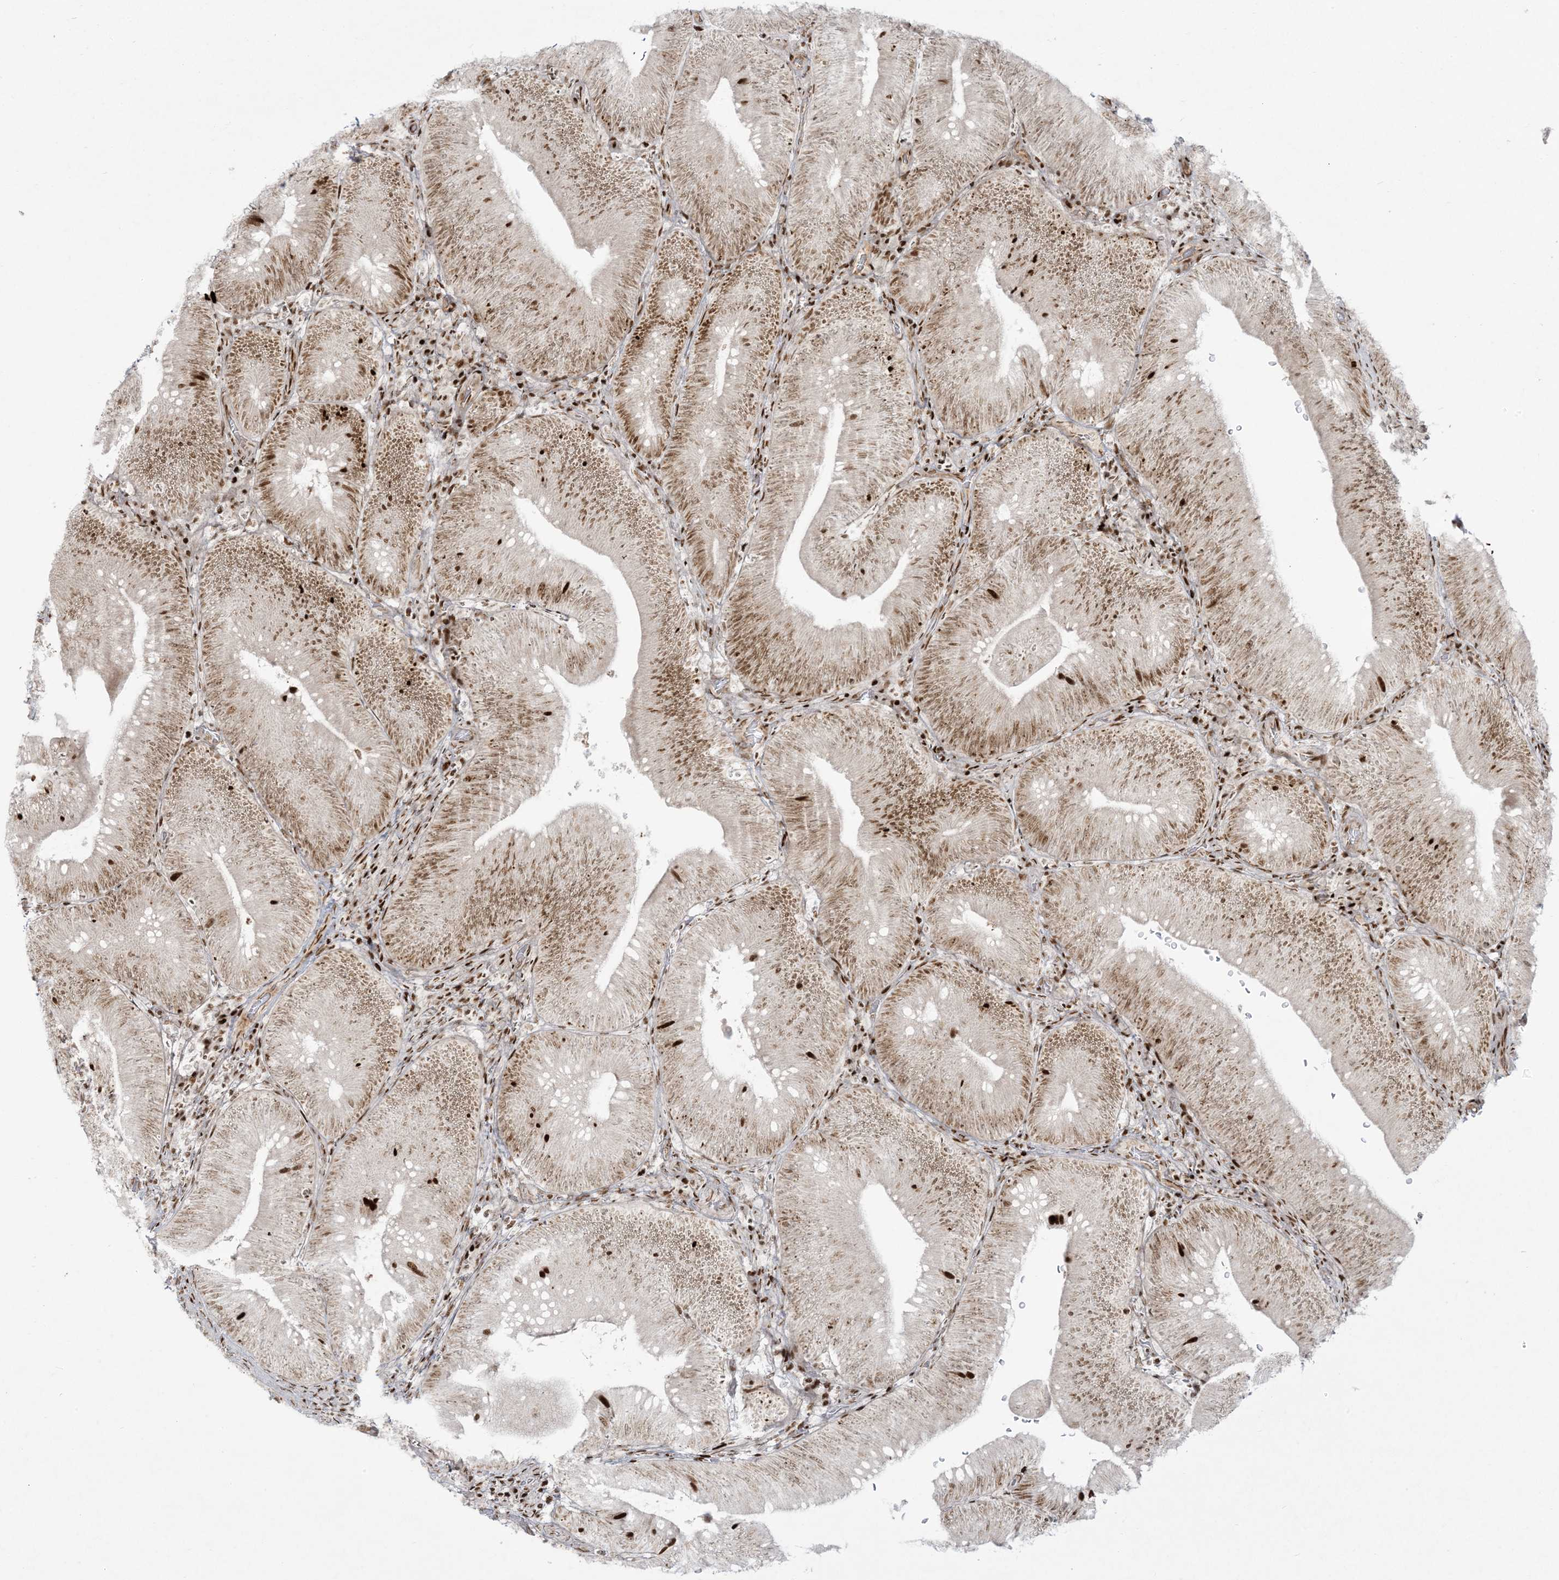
{"staining": {"intensity": "moderate", "quantity": ">75%", "location": "nuclear"}, "tissue": "colorectal cancer", "cell_type": "Tumor cells", "image_type": "cancer", "snomed": [{"axis": "morphology", "description": "Normal tissue, NOS"}, {"axis": "topography", "description": "Colon"}], "caption": "There is medium levels of moderate nuclear staining in tumor cells of colorectal cancer, as demonstrated by immunohistochemical staining (brown color).", "gene": "RBM10", "patient": {"sex": "female", "age": 82}}